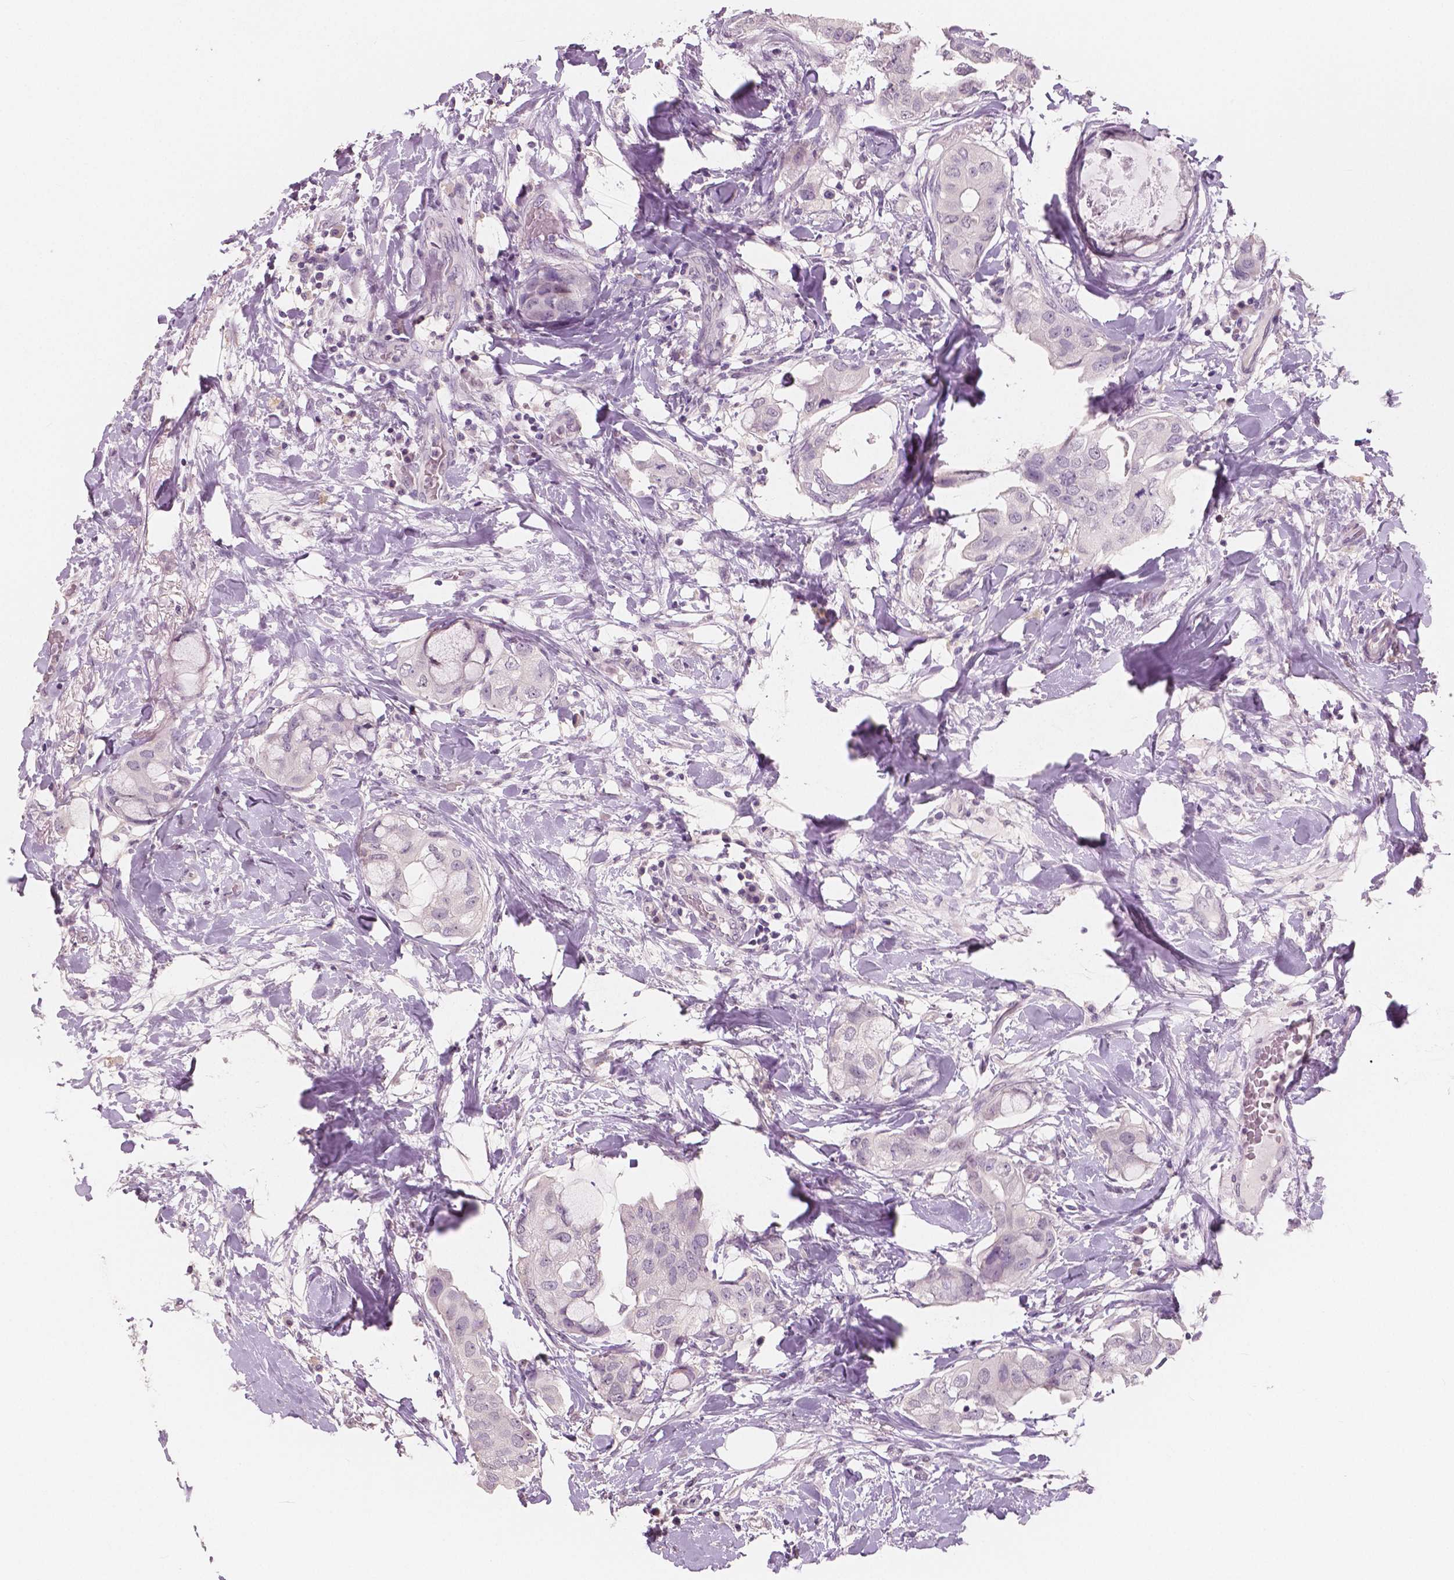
{"staining": {"intensity": "negative", "quantity": "none", "location": "none"}, "tissue": "breast cancer", "cell_type": "Tumor cells", "image_type": "cancer", "snomed": [{"axis": "morphology", "description": "Normal tissue, NOS"}, {"axis": "morphology", "description": "Duct carcinoma"}, {"axis": "topography", "description": "Breast"}], "caption": "Tumor cells are negative for brown protein staining in infiltrating ductal carcinoma (breast).", "gene": "NECAB1", "patient": {"sex": "female", "age": 40}}